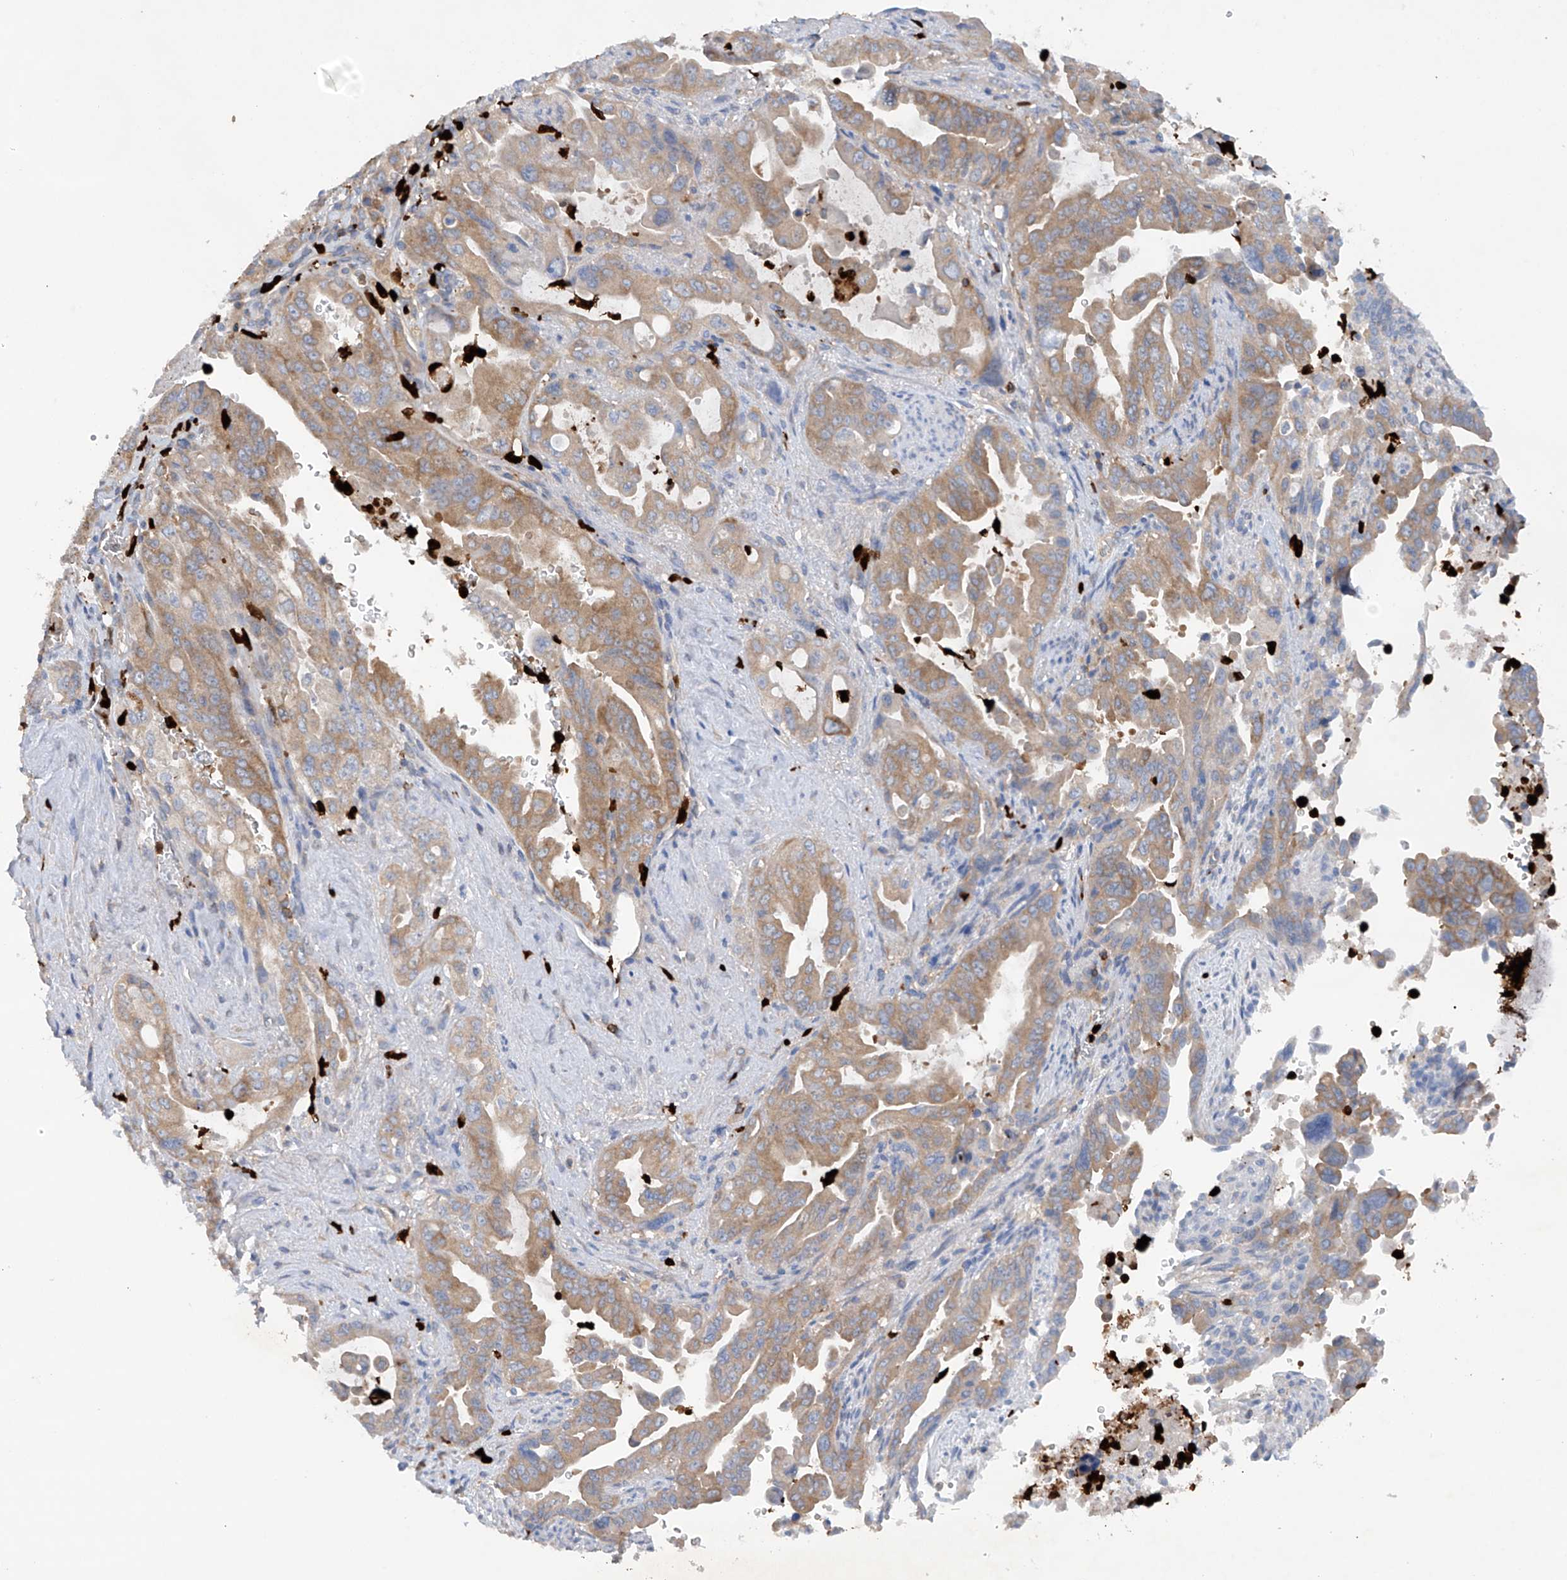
{"staining": {"intensity": "moderate", "quantity": ">75%", "location": "cytoplasmic/membranous"}, "tissue": "pancreatic cancer", "cell_type": "Tumor cells", "image_type": "cancer", "snomed": [{"axis": "morphology", "description": "Adenocarcinoma, NOS"}, {"axis": "topography", "description": "Pancreas"}], "caption": "Moderate cytoplasmic/membranous protein positivity is present in approximately >75% of tumor cells in pancreatic cancer. Nuclei are stained in blue.", "gene": "PHACTR2", "patient": {"sex": "male", "age": 70}}